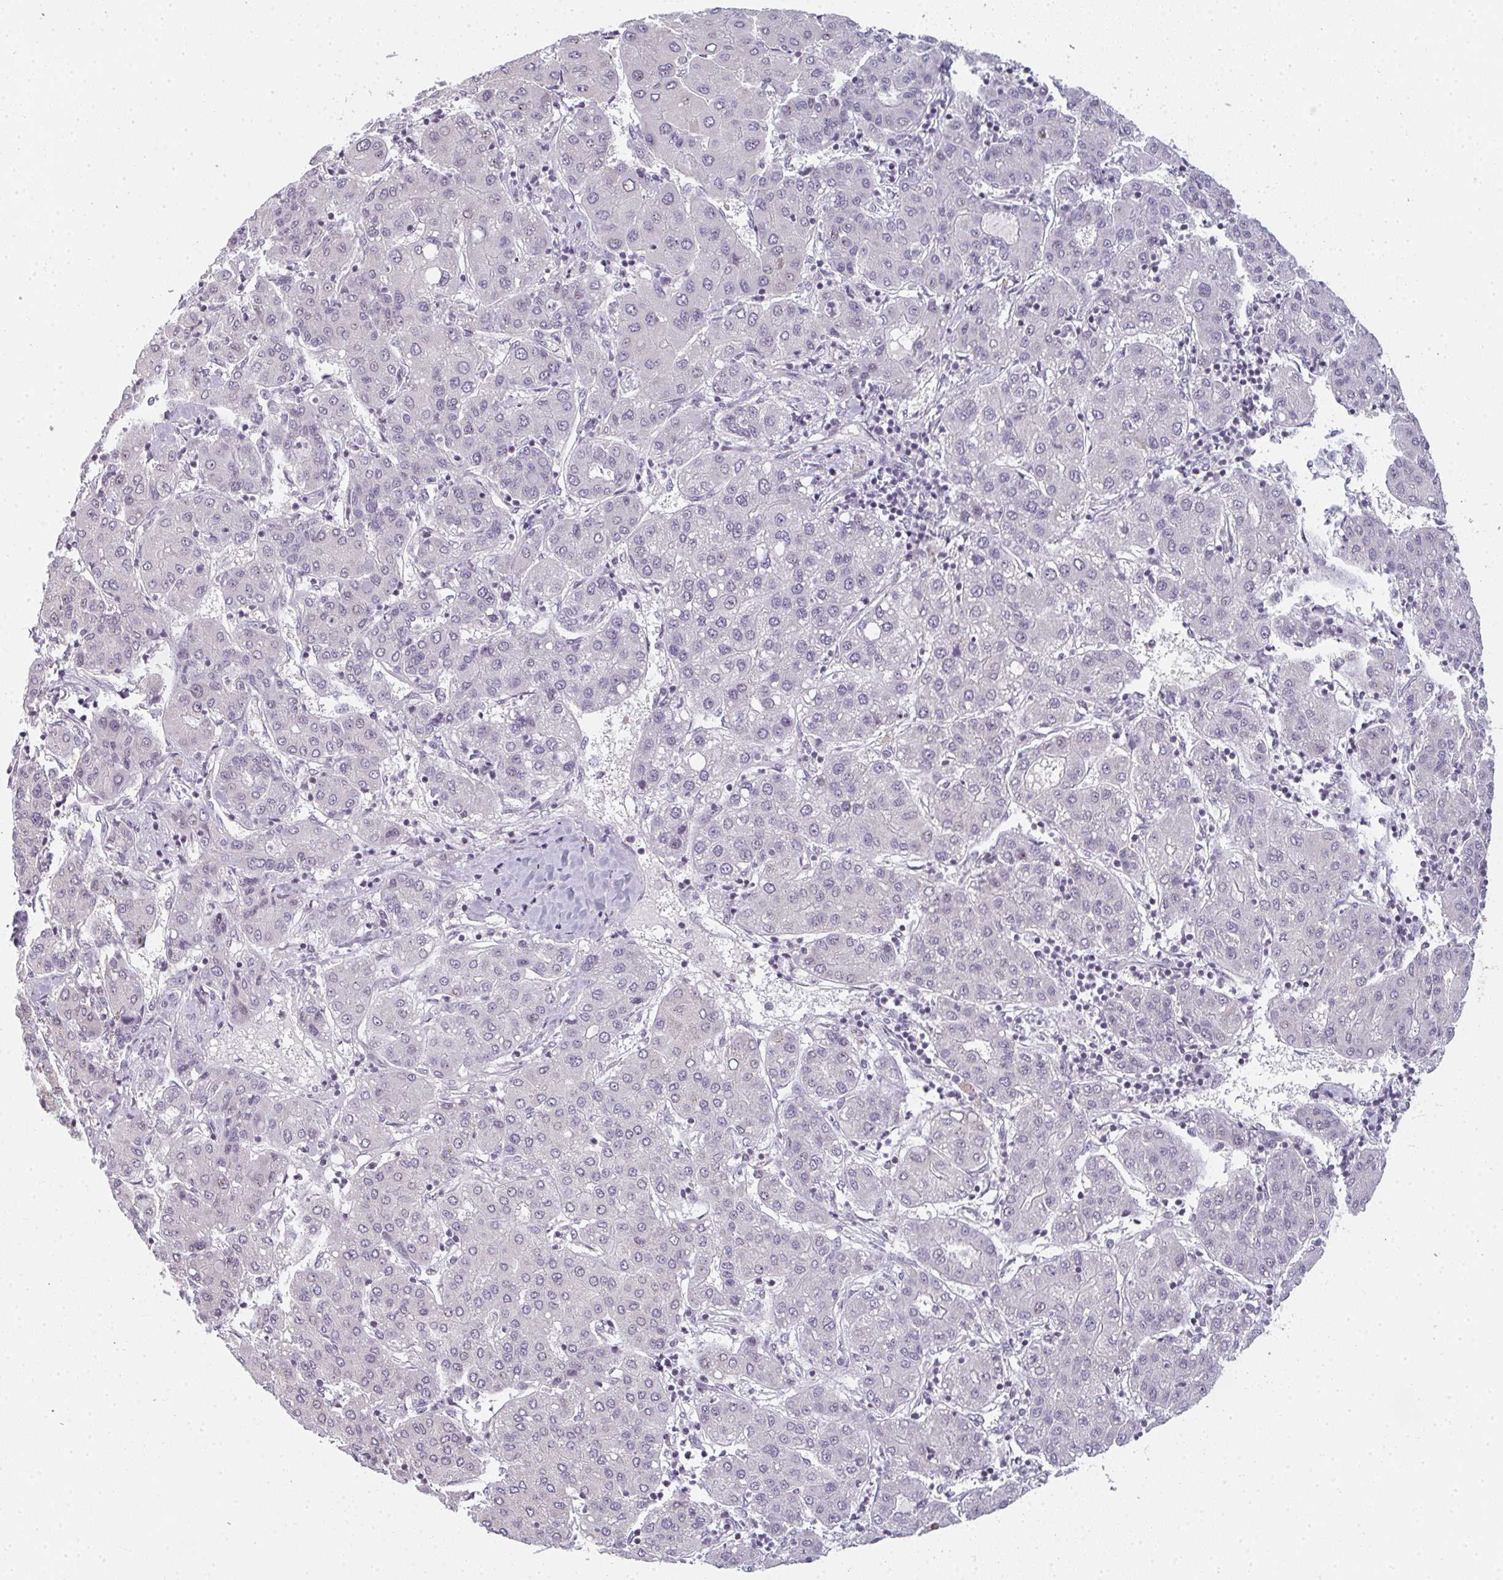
{"staining": {"intensity": "negative", "quantity": "none", "location": "none"}, "tissue": "liver cancer", "cell_type": "Tumor cells", "image_type": "cancer", "snomed": [{"axis": "morphology", "description": "Carcinoma, Hepatocellular, NOS"}, {"axis": "topography", "description": "Liver"}], "caption": "The micrograph demonstrates no significant staining in tumor cells of liver cancer.", "gene": "RBBP6", "patient": {"sex": "male", "age": 65}}